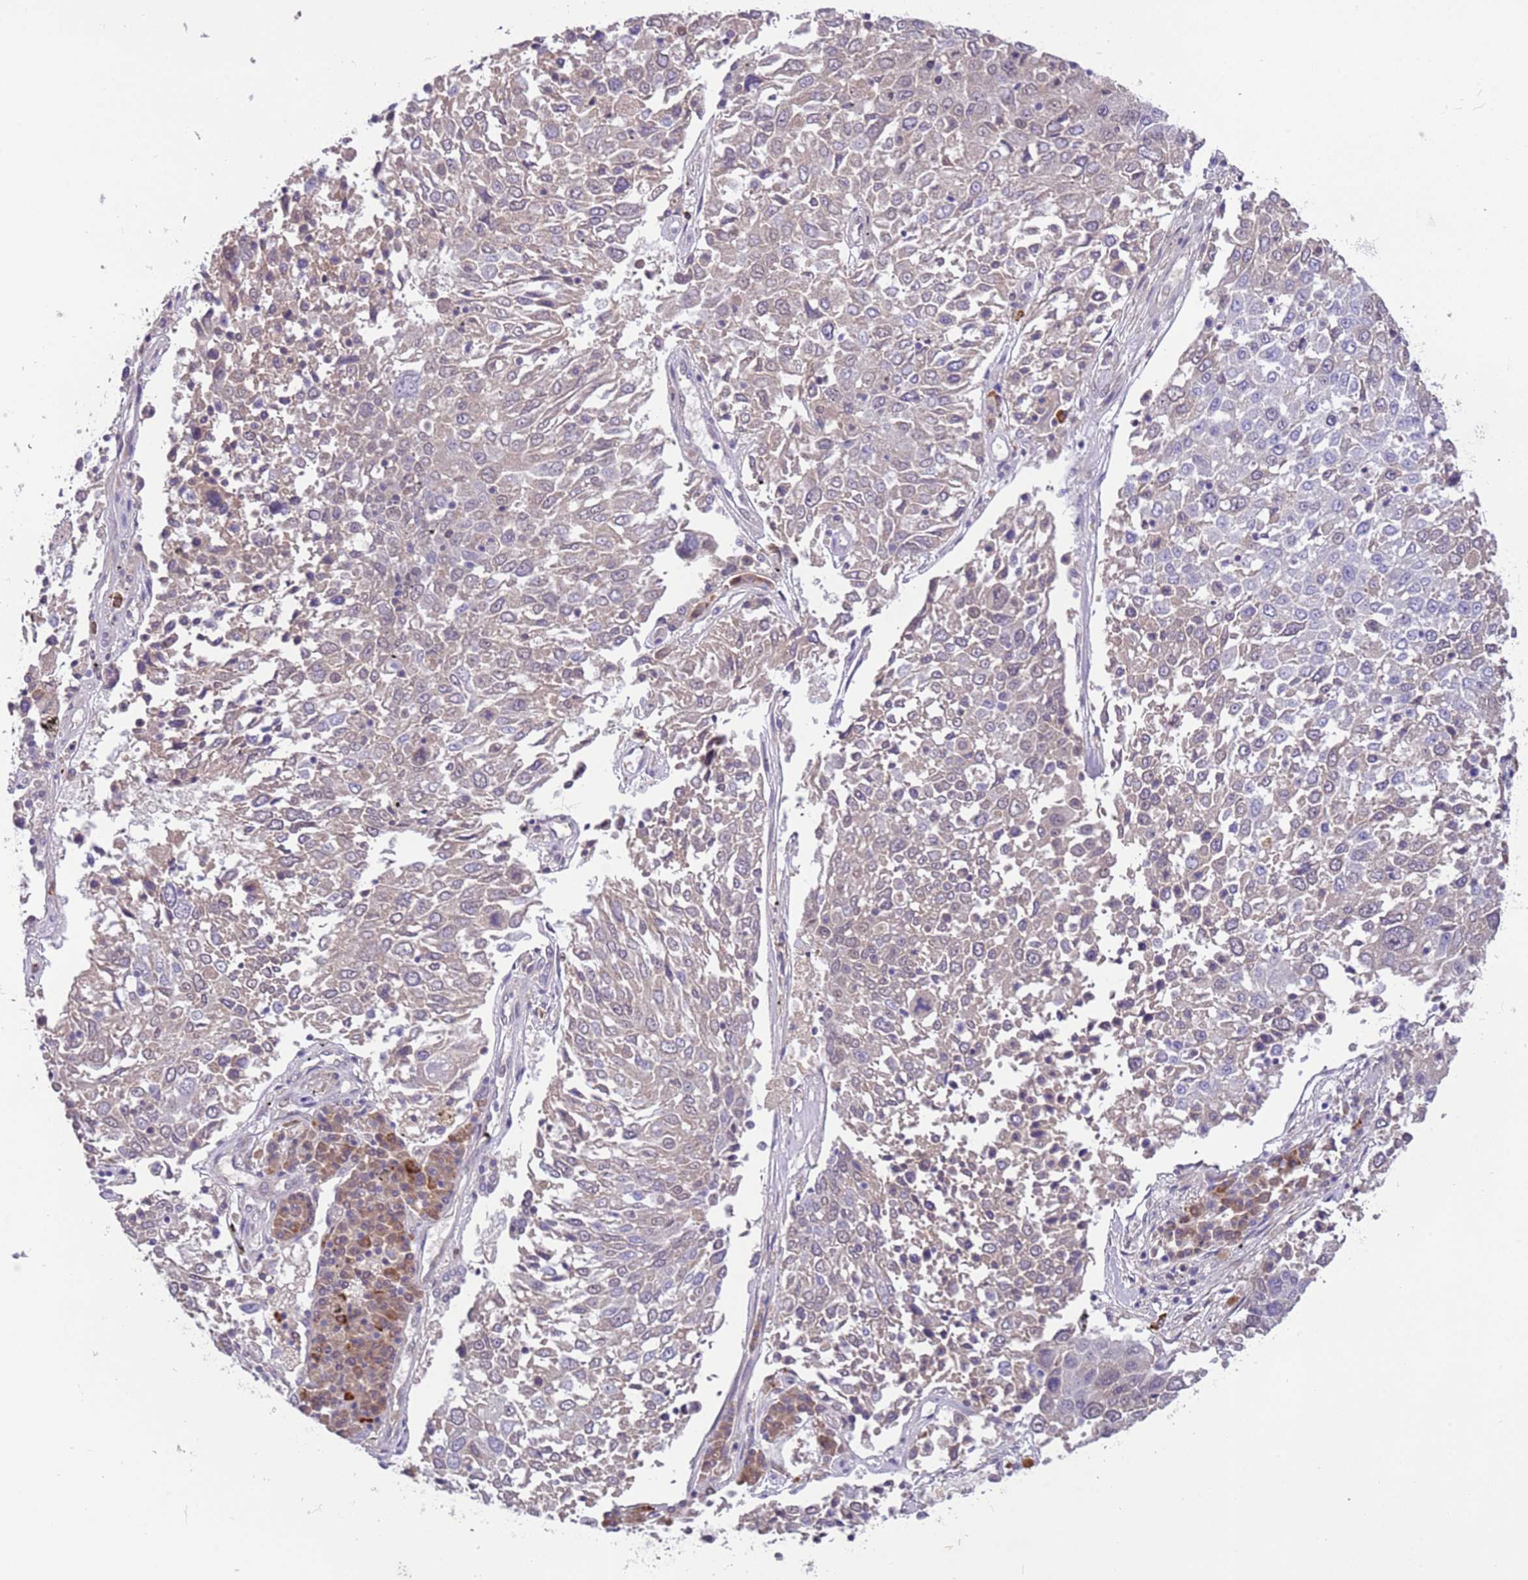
{"staining": {"intensity": "negative", "quantity": "none", "location": "none"}, "tissue": "lung cancer", "cell_type": "Tumor cells", "image_type": "cancer", "snomed": [{"axis": "morphology", "description": "Squamous cell carcinoma, NOS"}, {"axis": "topography", "description": "Lung"}], "caption": "The photomicrograph exhibits no staining of tumor cells in squamous cell carcinoma (lung).", "gene": "MAGEF1", "patient": {"sex": "male", "age": 65}}